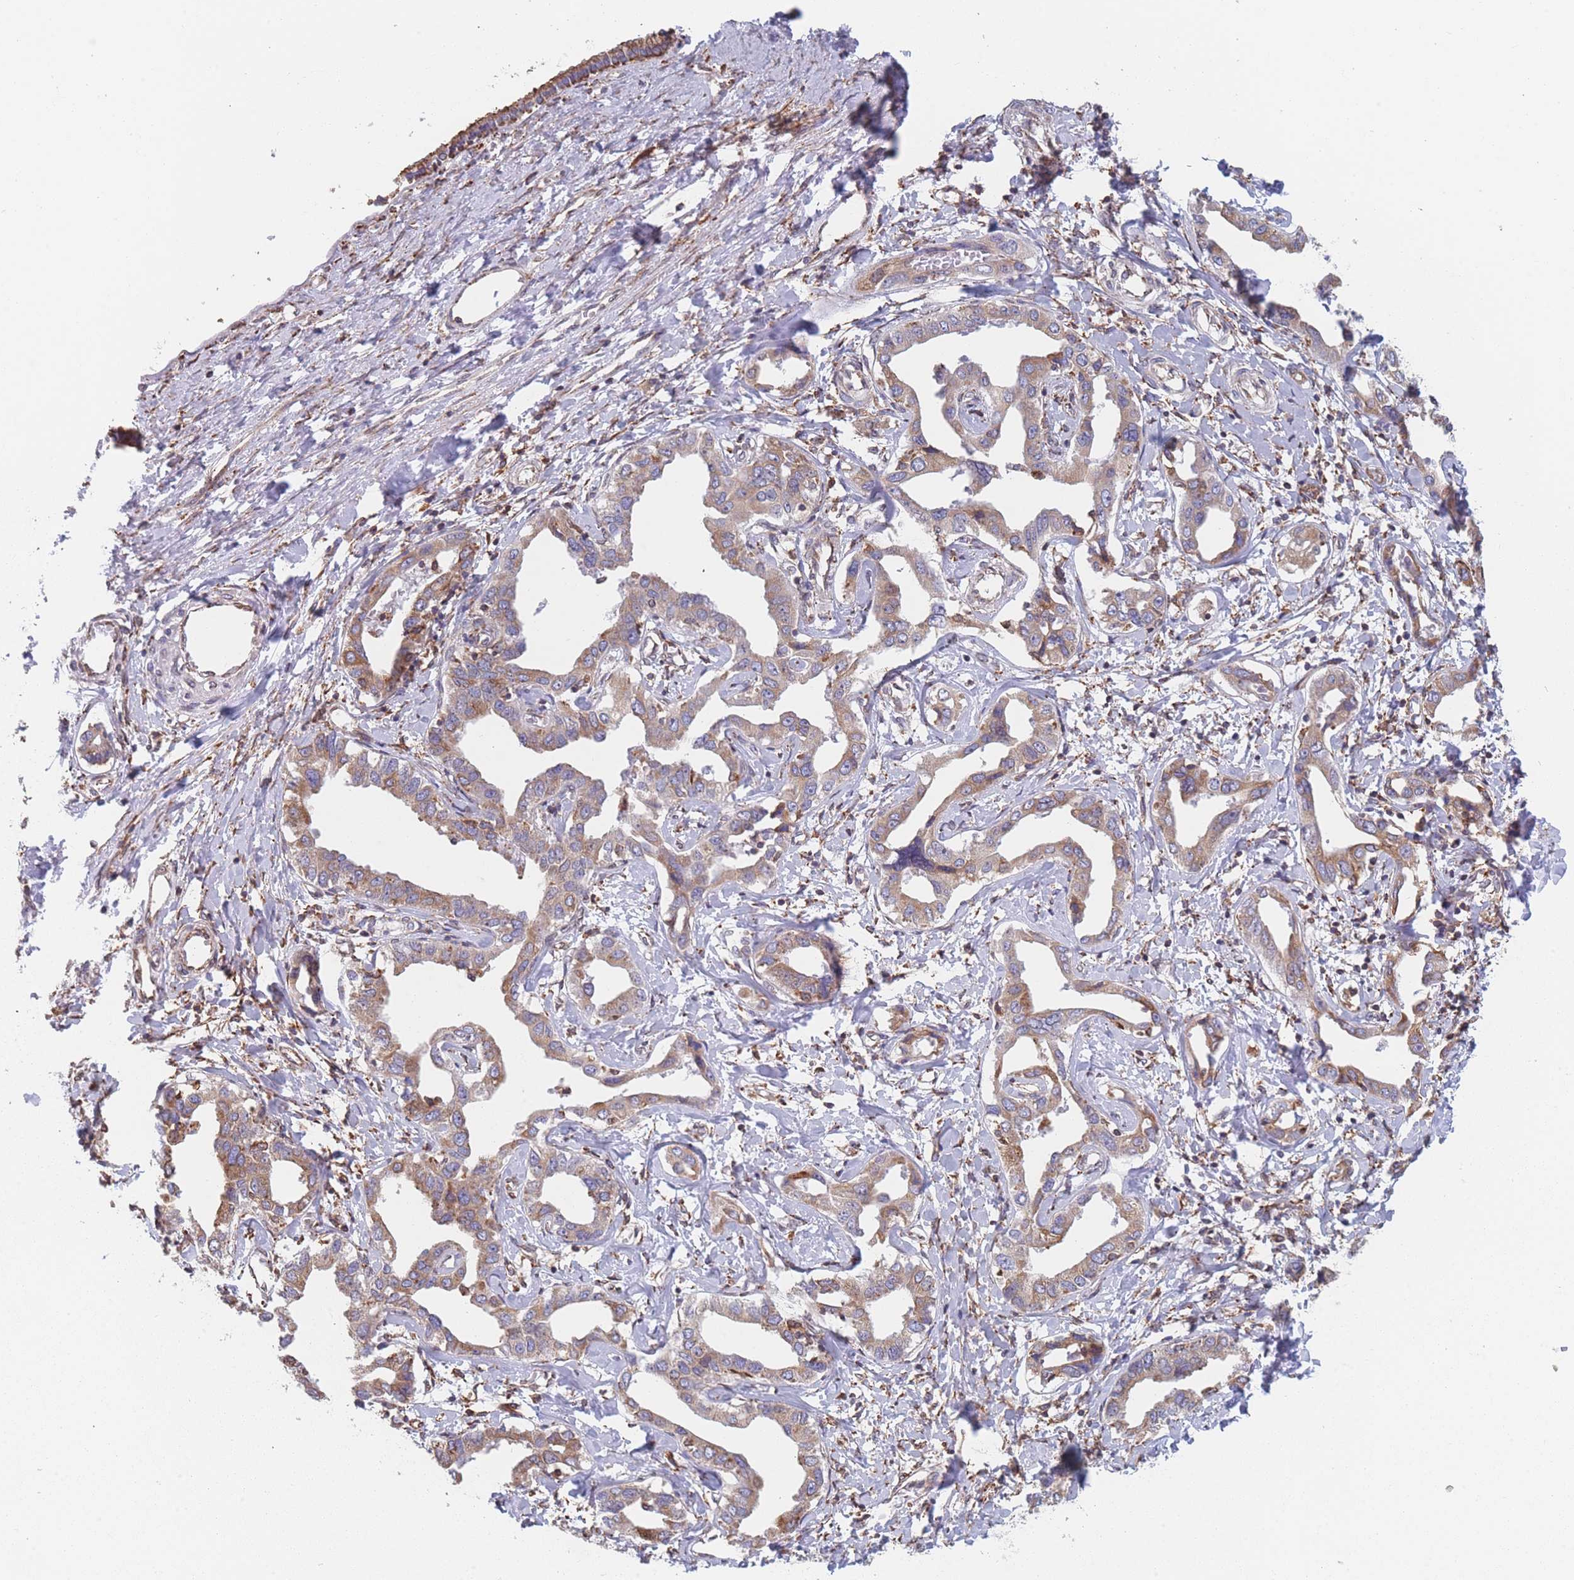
{"staining": {"intensity": "moderate", "quantity": ">75%", "location": "cytoplasmic/membranous"}, "tissue": "liver cancer", "cell_type": "Tumor cells", "image_type": "cancer", "snomed": [{"axis": "morphology", "description": "Cholangiocarcinoma"}, {"axis": "topography", "description": "Liver"}], "caption": "Protein expression analysis of human liver cholangiocarcinoma reveals moderate cytoplasmic/membranous staining in about >75% of tumor cells. (DAB = brown stain, brightfield microscopy at high magnification).", "gene": "OR7C2", "patient": {"sex": "male", "age": 59}}